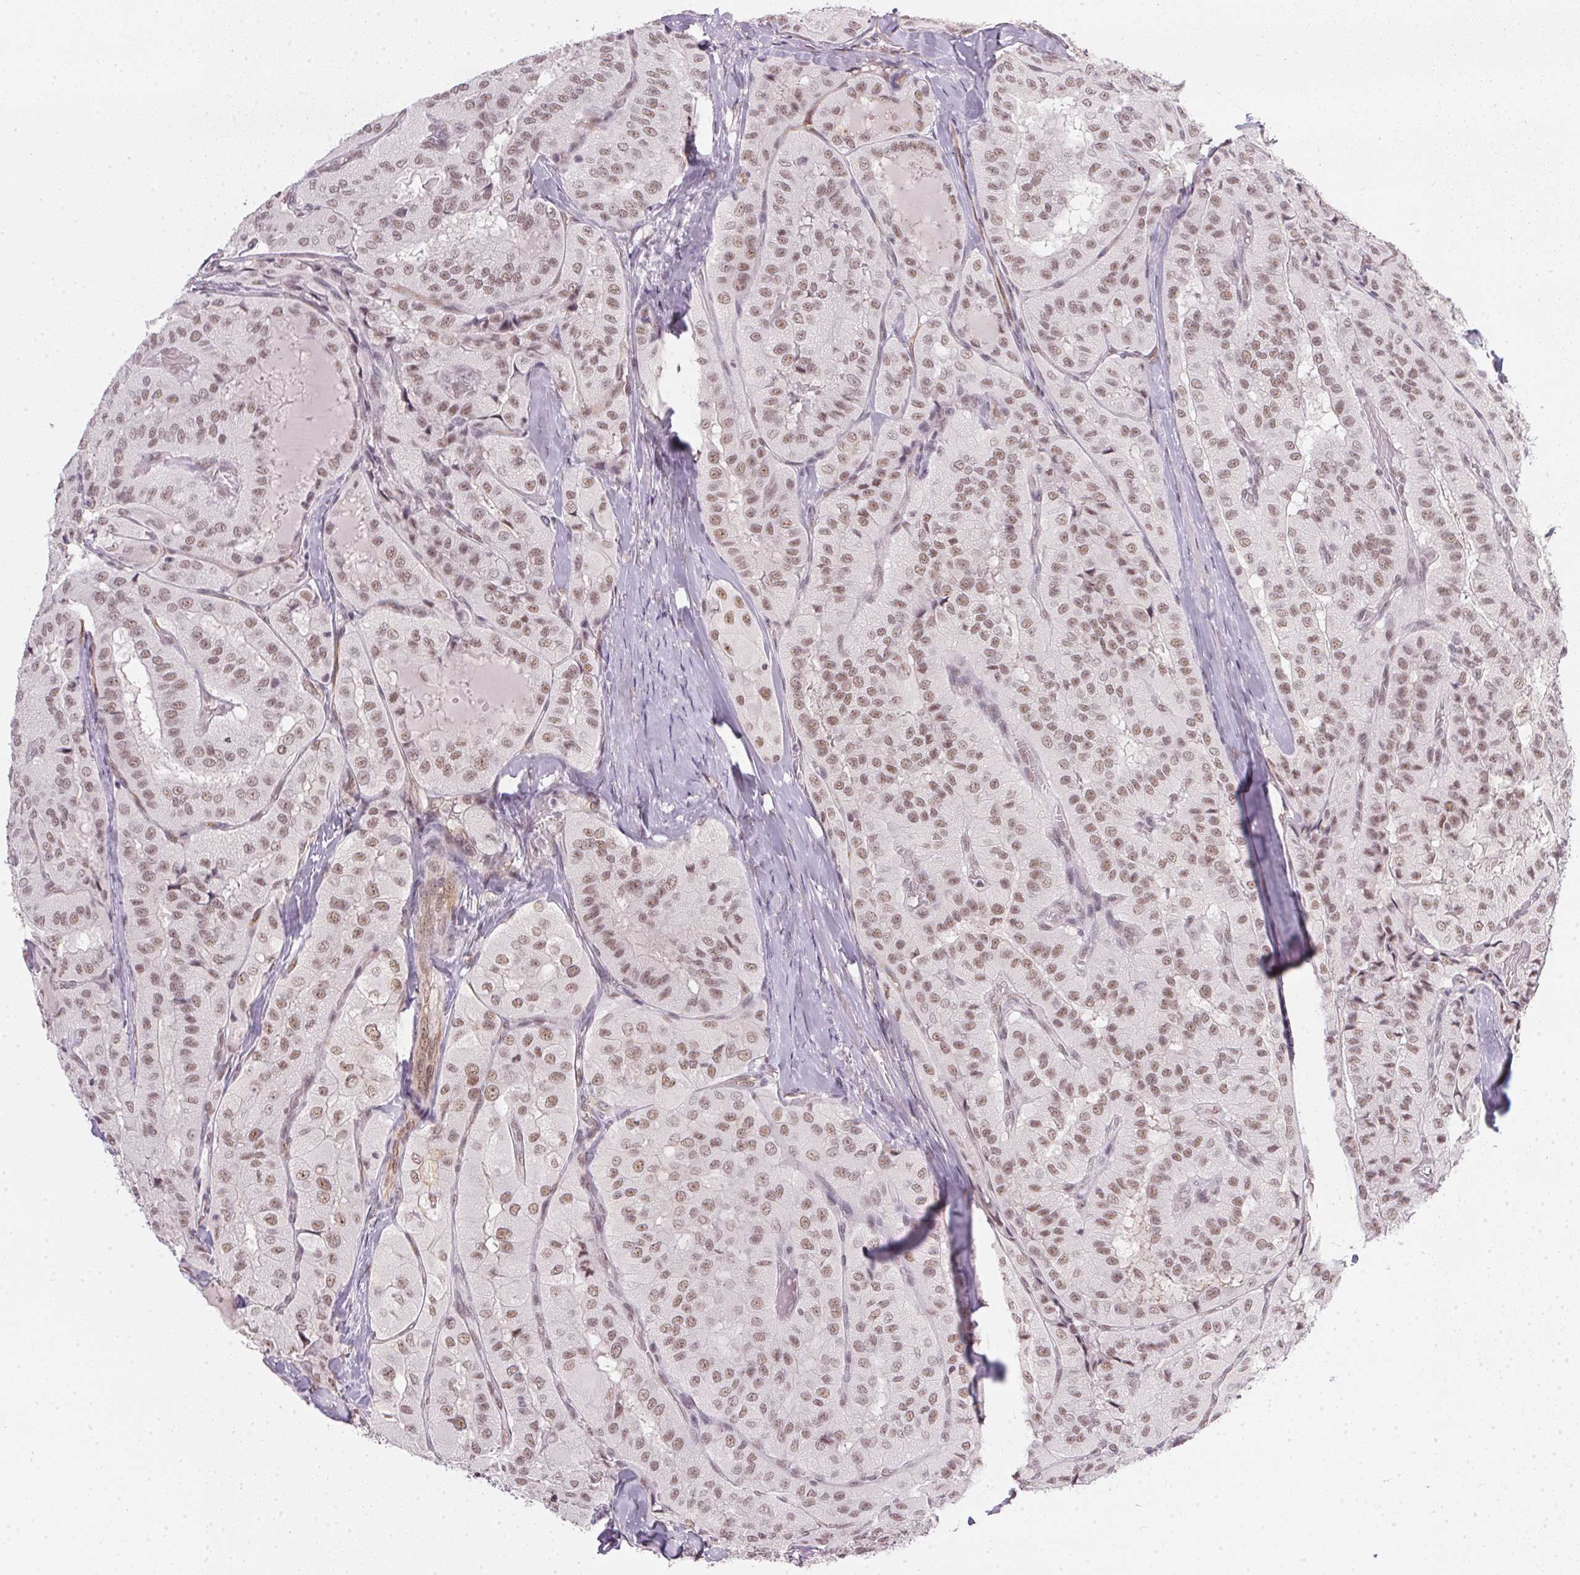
{"staining": {"intensity": "moderate", "quantity": ">75%", "location": "nuclear"}, "tissue": "thyroid cancer", "cell_type": "Tumor cells", "image_type": "cancer", "snomed": [{"axis": "morphology", "description": "Normal tissue, NOS"}, {"axis": "morphology", "description": "Papillary adenocarcinoma, NOS"}, {"axis": "topography", "description": "Thyroid gland"}], "caption": "The histopathology image reveals a brown stain indicating the presence of a protein in the nuclear of tumor cells in thyroid cancer (papillary adenocarcinoma).", "gene": "SRSF7", "patient": {"sex": "female", "age": 59}}